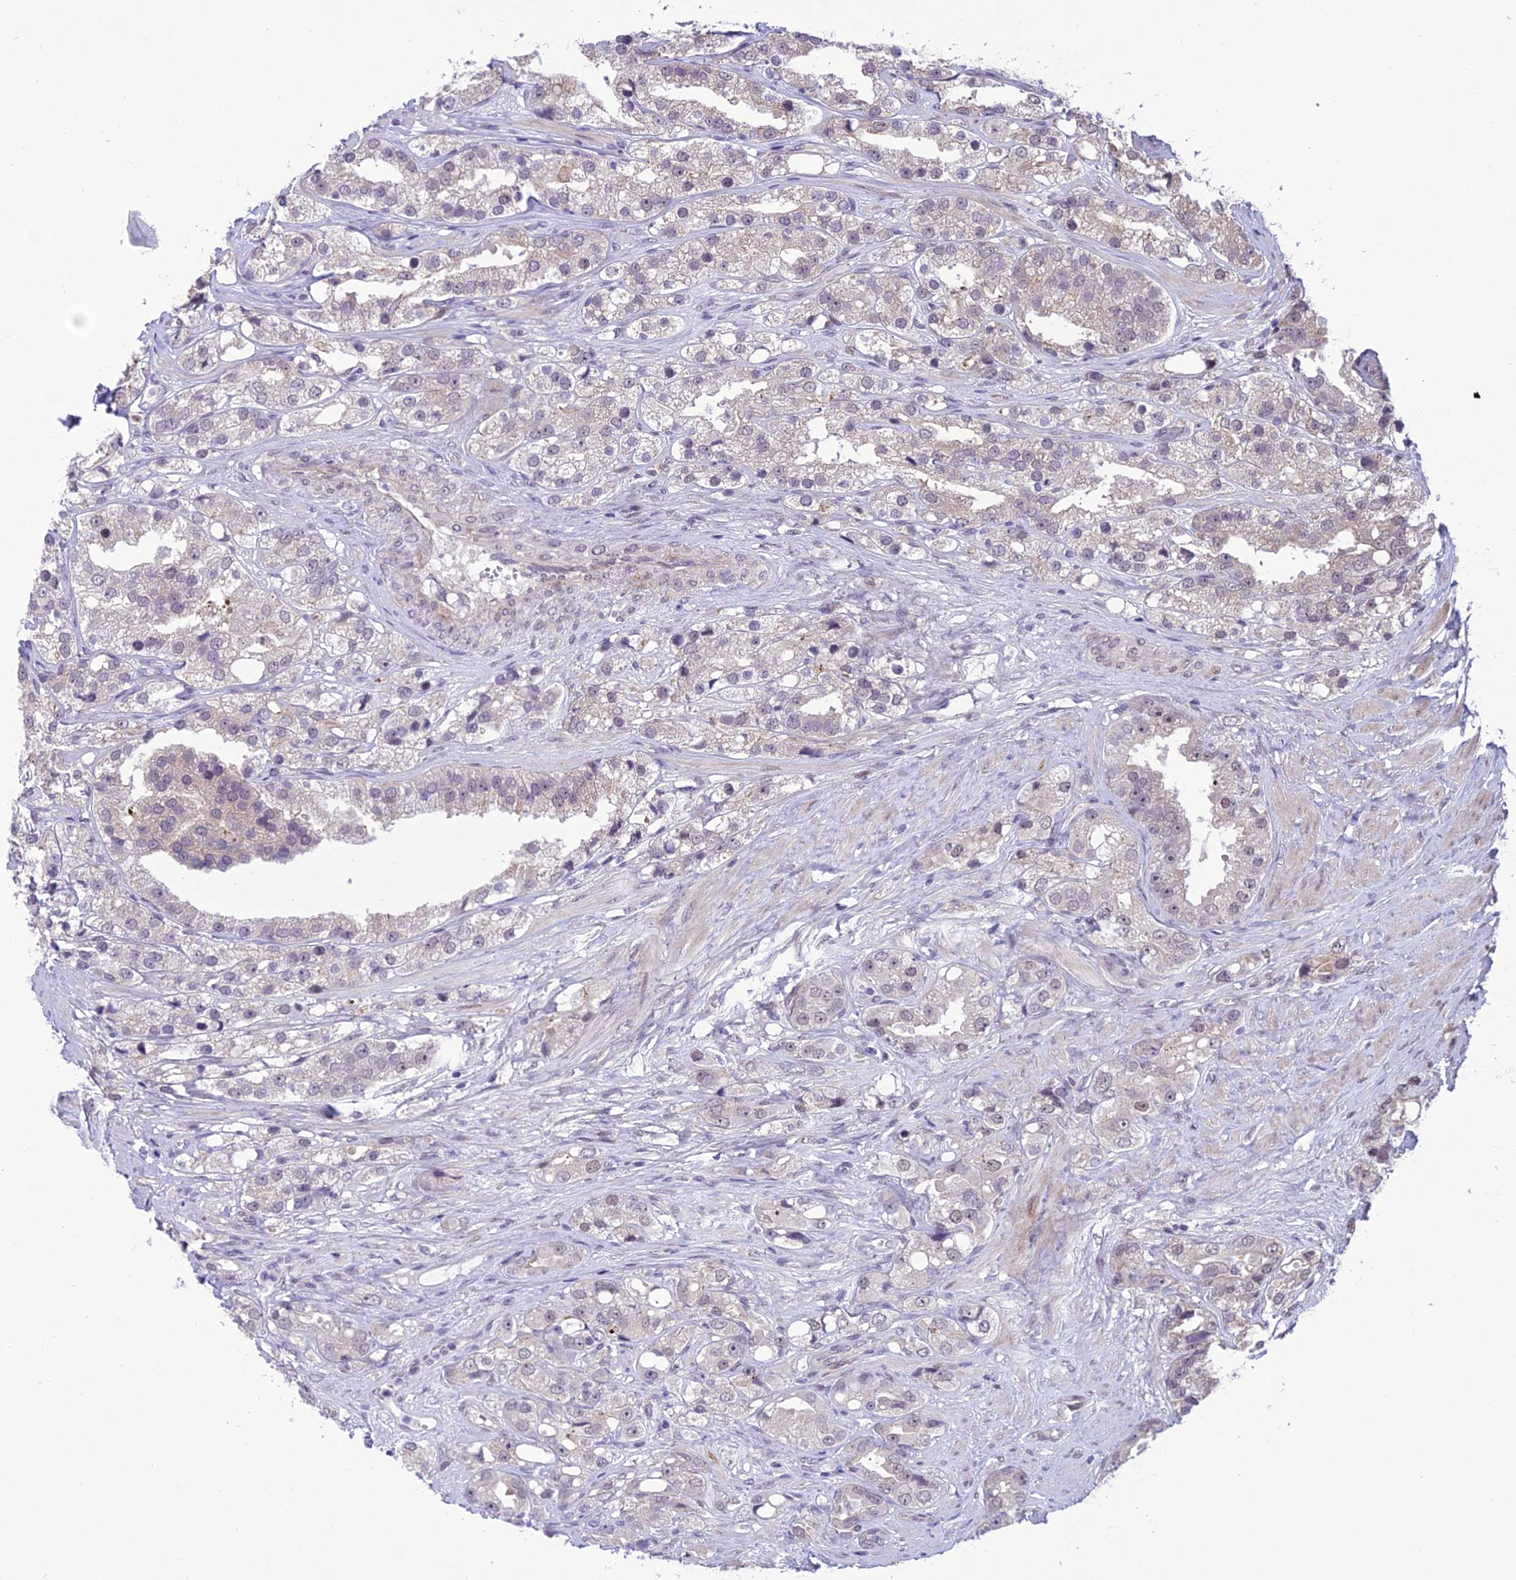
{"staining": {"intensity": "negative", "quantity": "none", "location": "none"}, "tissue": "prostate cancer", "cell_type": "Tumor cells", "image_type": "cancer", "snomed": [{"axis": "morphology", "description": "Adenocarcinoma, NOS"}, {"axis": "topography", "description": "Prostate"}], "caption": "Human prostate adenocarcinoma stained for a protein using immunohistochemistry (IHC) displays no expression in tumor cells.", "gene": "FBRS", "patient": {"sex": "male", "age": 79}}